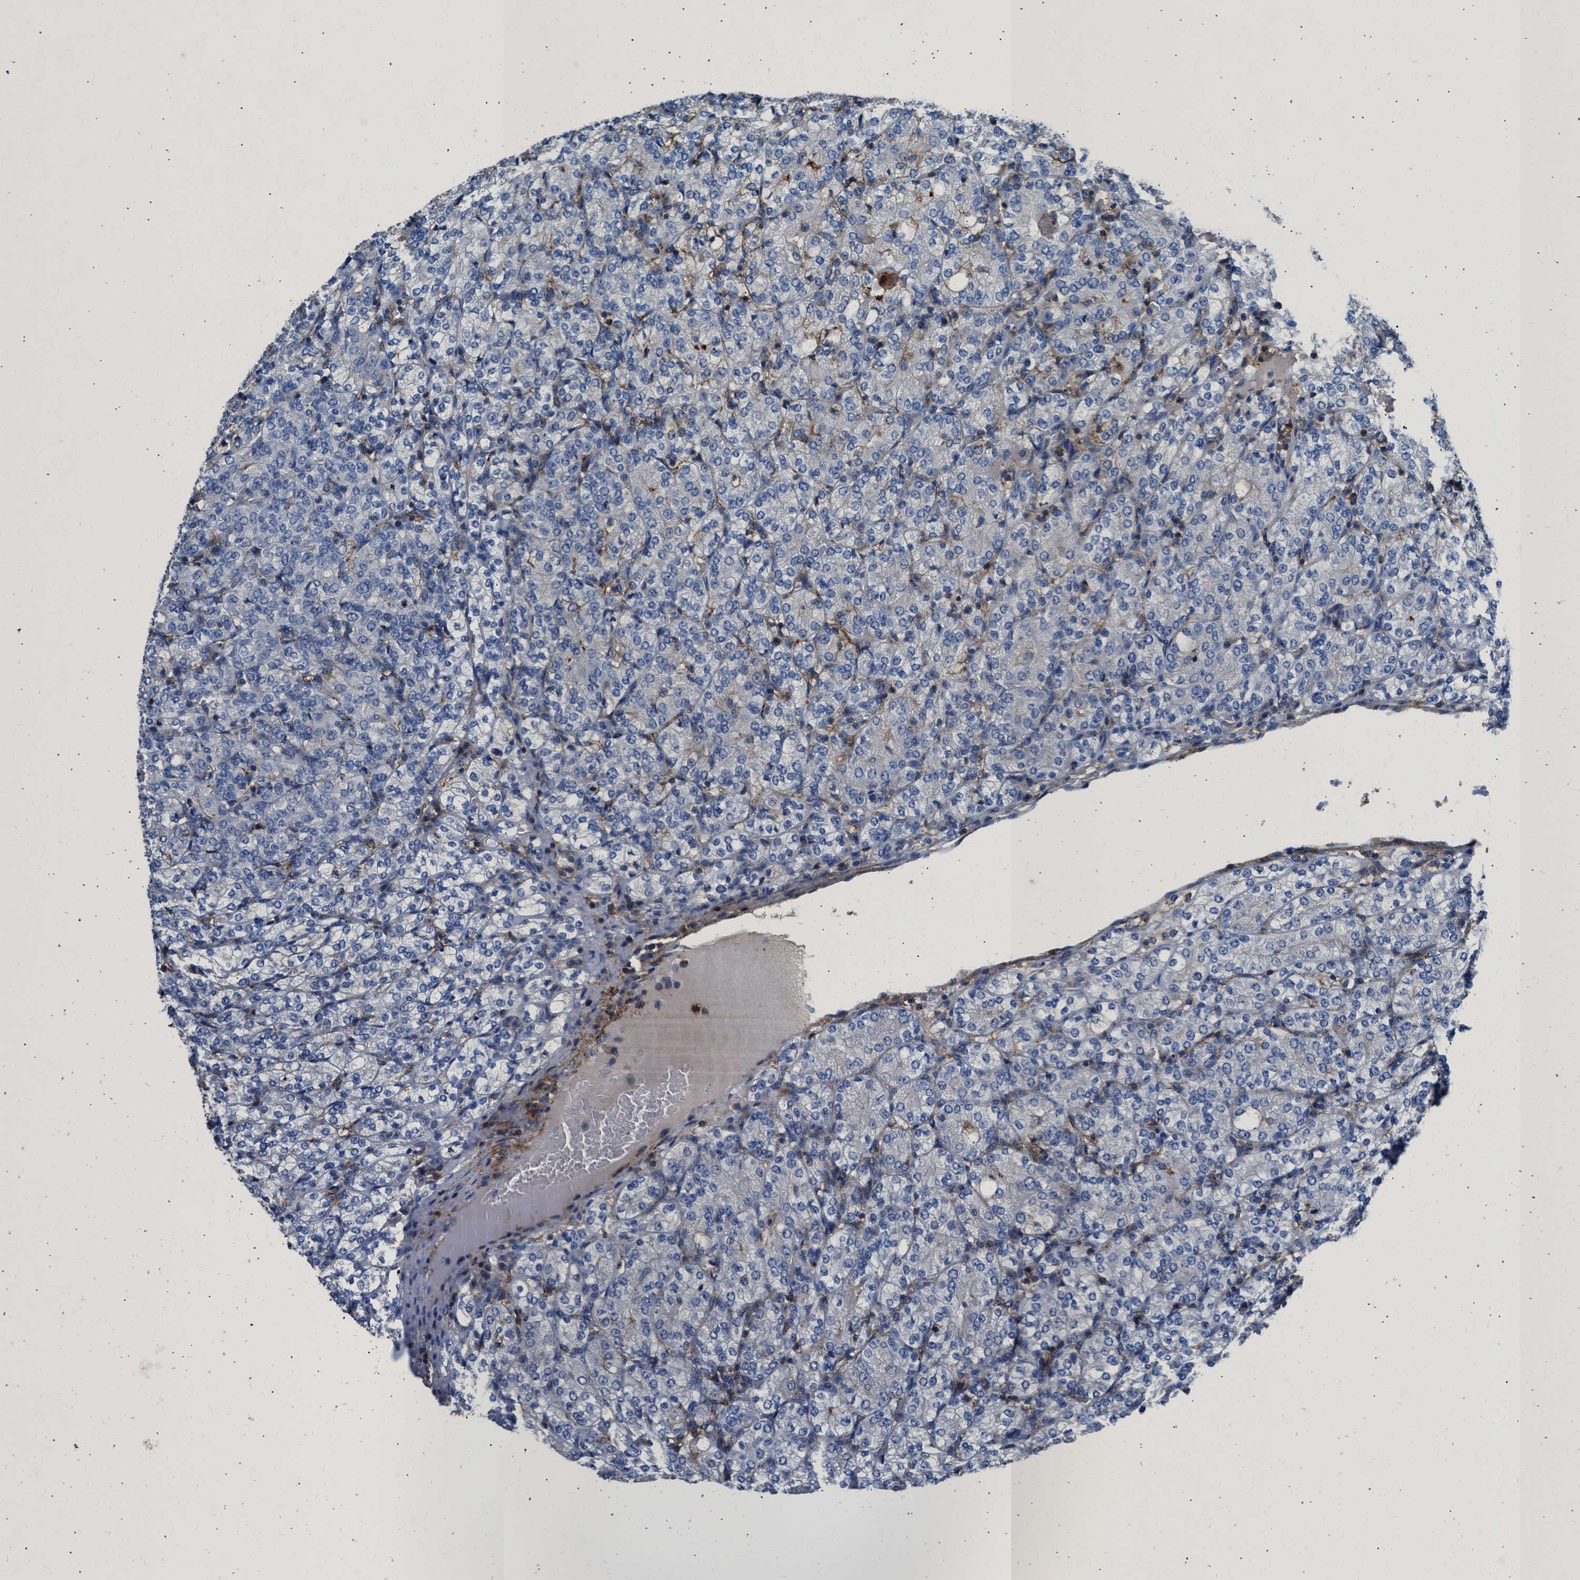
{"staining": {"intensity": "negative", "quantity": "none", "location": "none"}, "tissue": "renal cancer", "cell_type": "Tumor cells", "image_type": "cancer", "snomed": [{"axis": "morphology", "description": "Adenocarcinoma, NOS"}, {"axis": "topography", "description": "Kidney"}], "caption": "Tumor cells show no significant positivity in adenocarcinoma (renal).", "gene": "KCNQ4", "patient": {"sex": "male", "age": 77}}